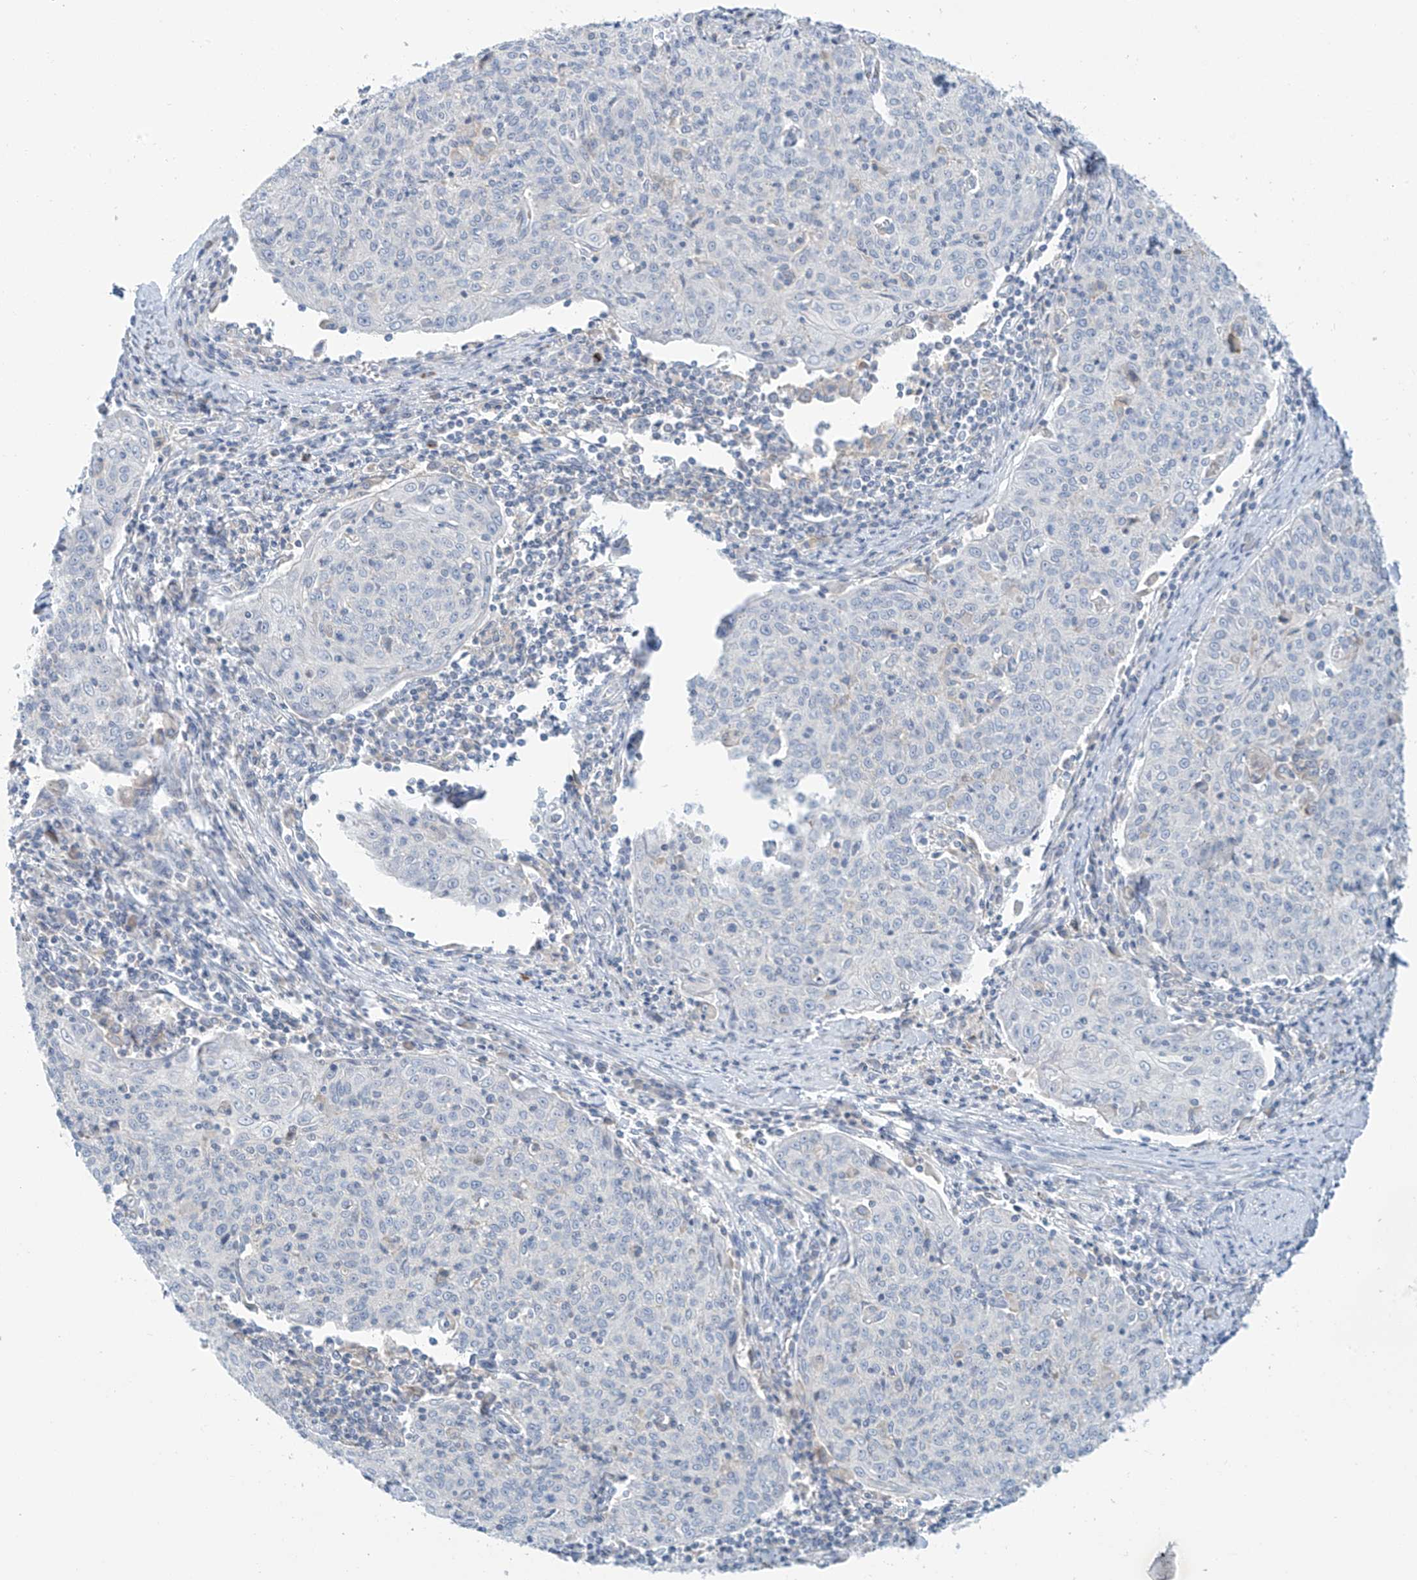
{"staining": {"intensity": "negative", "quantity": "none", "location": "none"}, "tissue": "cervical cancer", "cell_type": "Tumor cells", "image_type": "cancer", "snomed": [{"axis": "morphology", "description": "Squamous cell carcinoma, NOS"}, {"axis": "topography", "description": "Cervix"}], "caption": "Cervical squamous cell carcinoma was stained to show a protein in brown. There is no significant positivity in tumor cells.", "gene": "SLC6A12", "patient": {"sex": "female", "age": 48}}